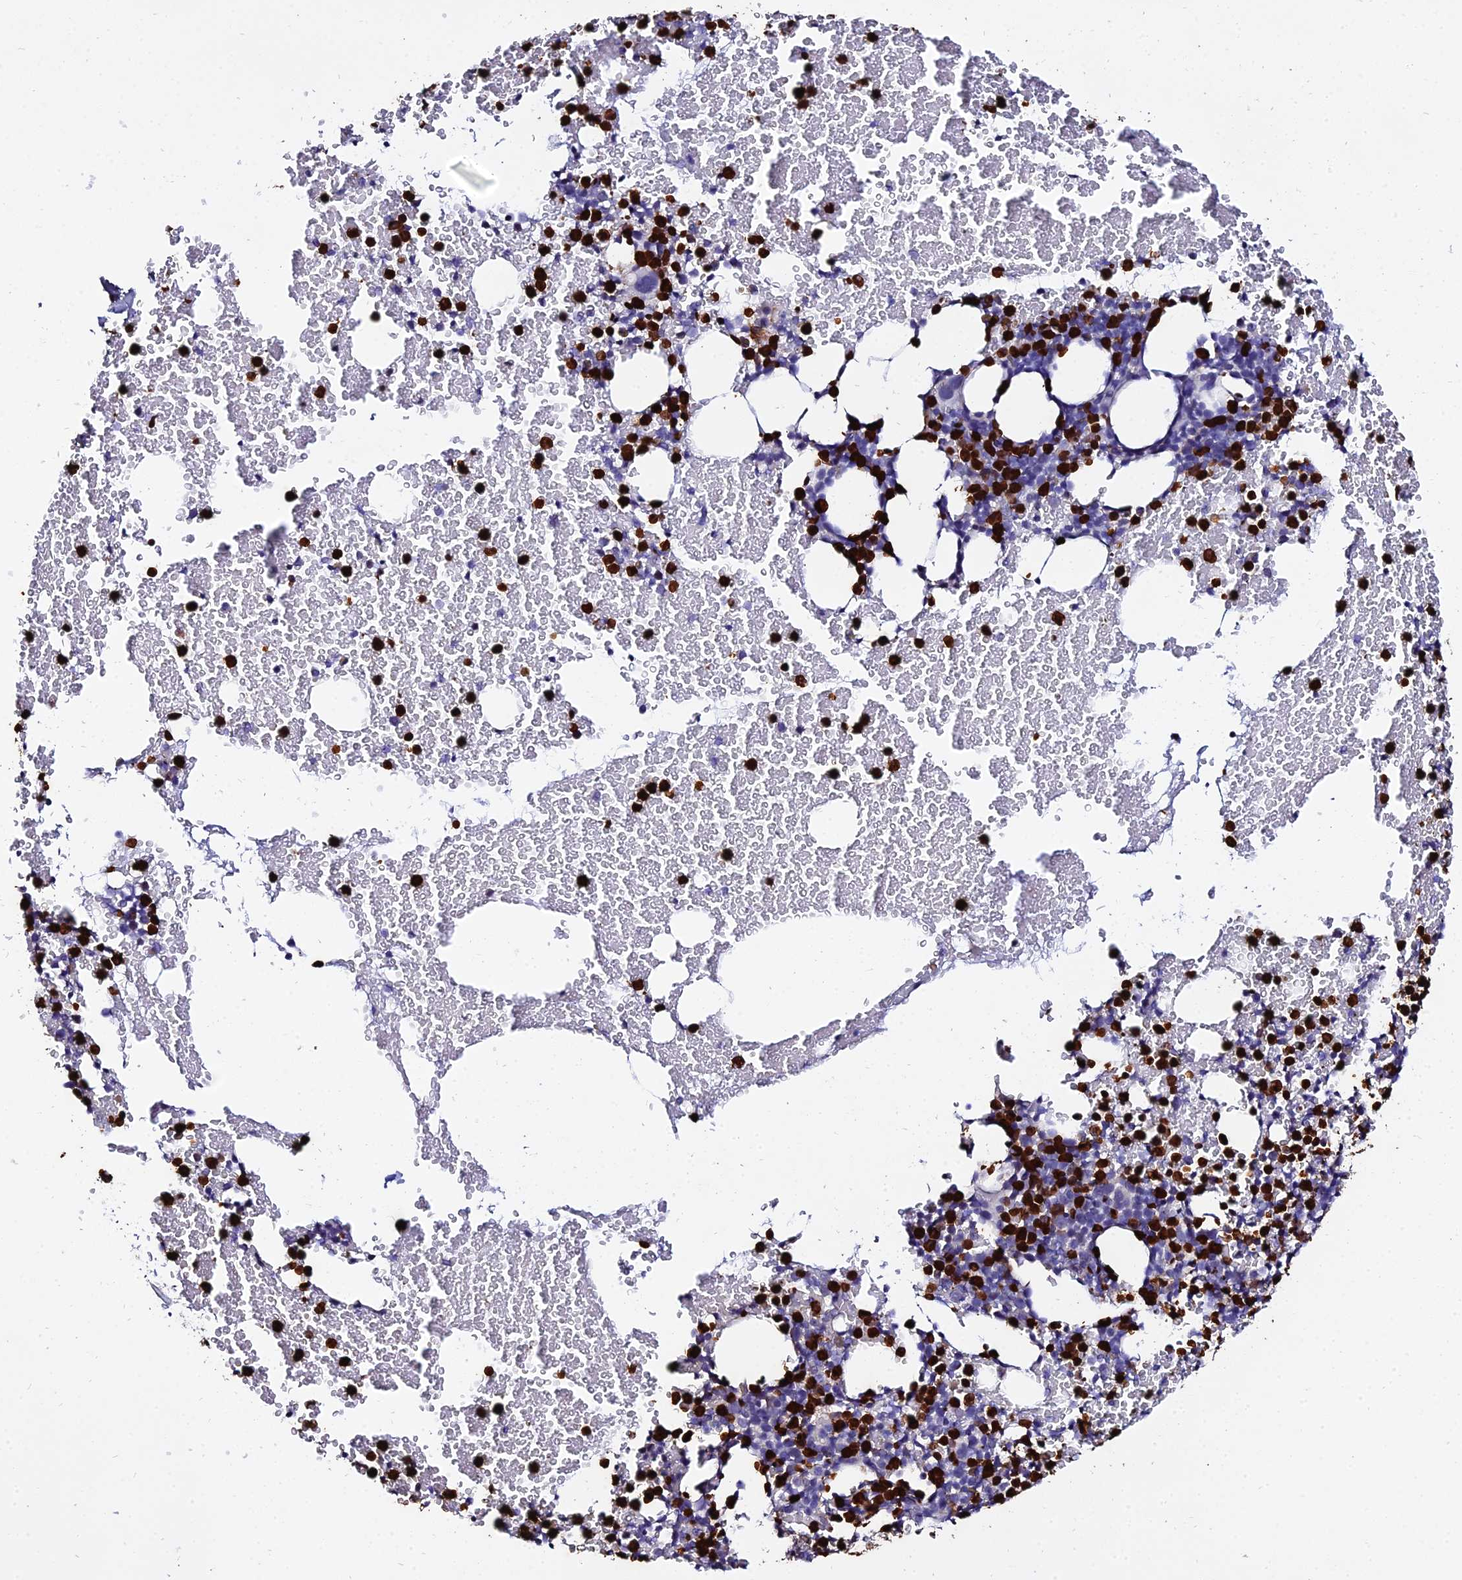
{"staining": {"intensity": "strong", "quantity": "25%-75%", "location": "cytoplasmic/membranous,nuclear"}, "tissue": "bone marrow", "cell_type": "Hematopoietic cells", "image_type": "normal", "snomed": [{"axis": "morphology", "description": "Normal tissue, NOS"}, {"axis": "topography", "description": "Bone marrow"}], "caption": "Immunohistochemical staining of unremarkable human bone marrow shows high levels of strong cytoplasmic/membranous,nuclear staining in about 25%-75% of hematopoietic cells. (DAB (3,3'-diaminobenzidine) = brown stain, brightfield microscopy at high magnification).", "gene": "MCM10", "patient": {"sex": "male", "age": 57}}